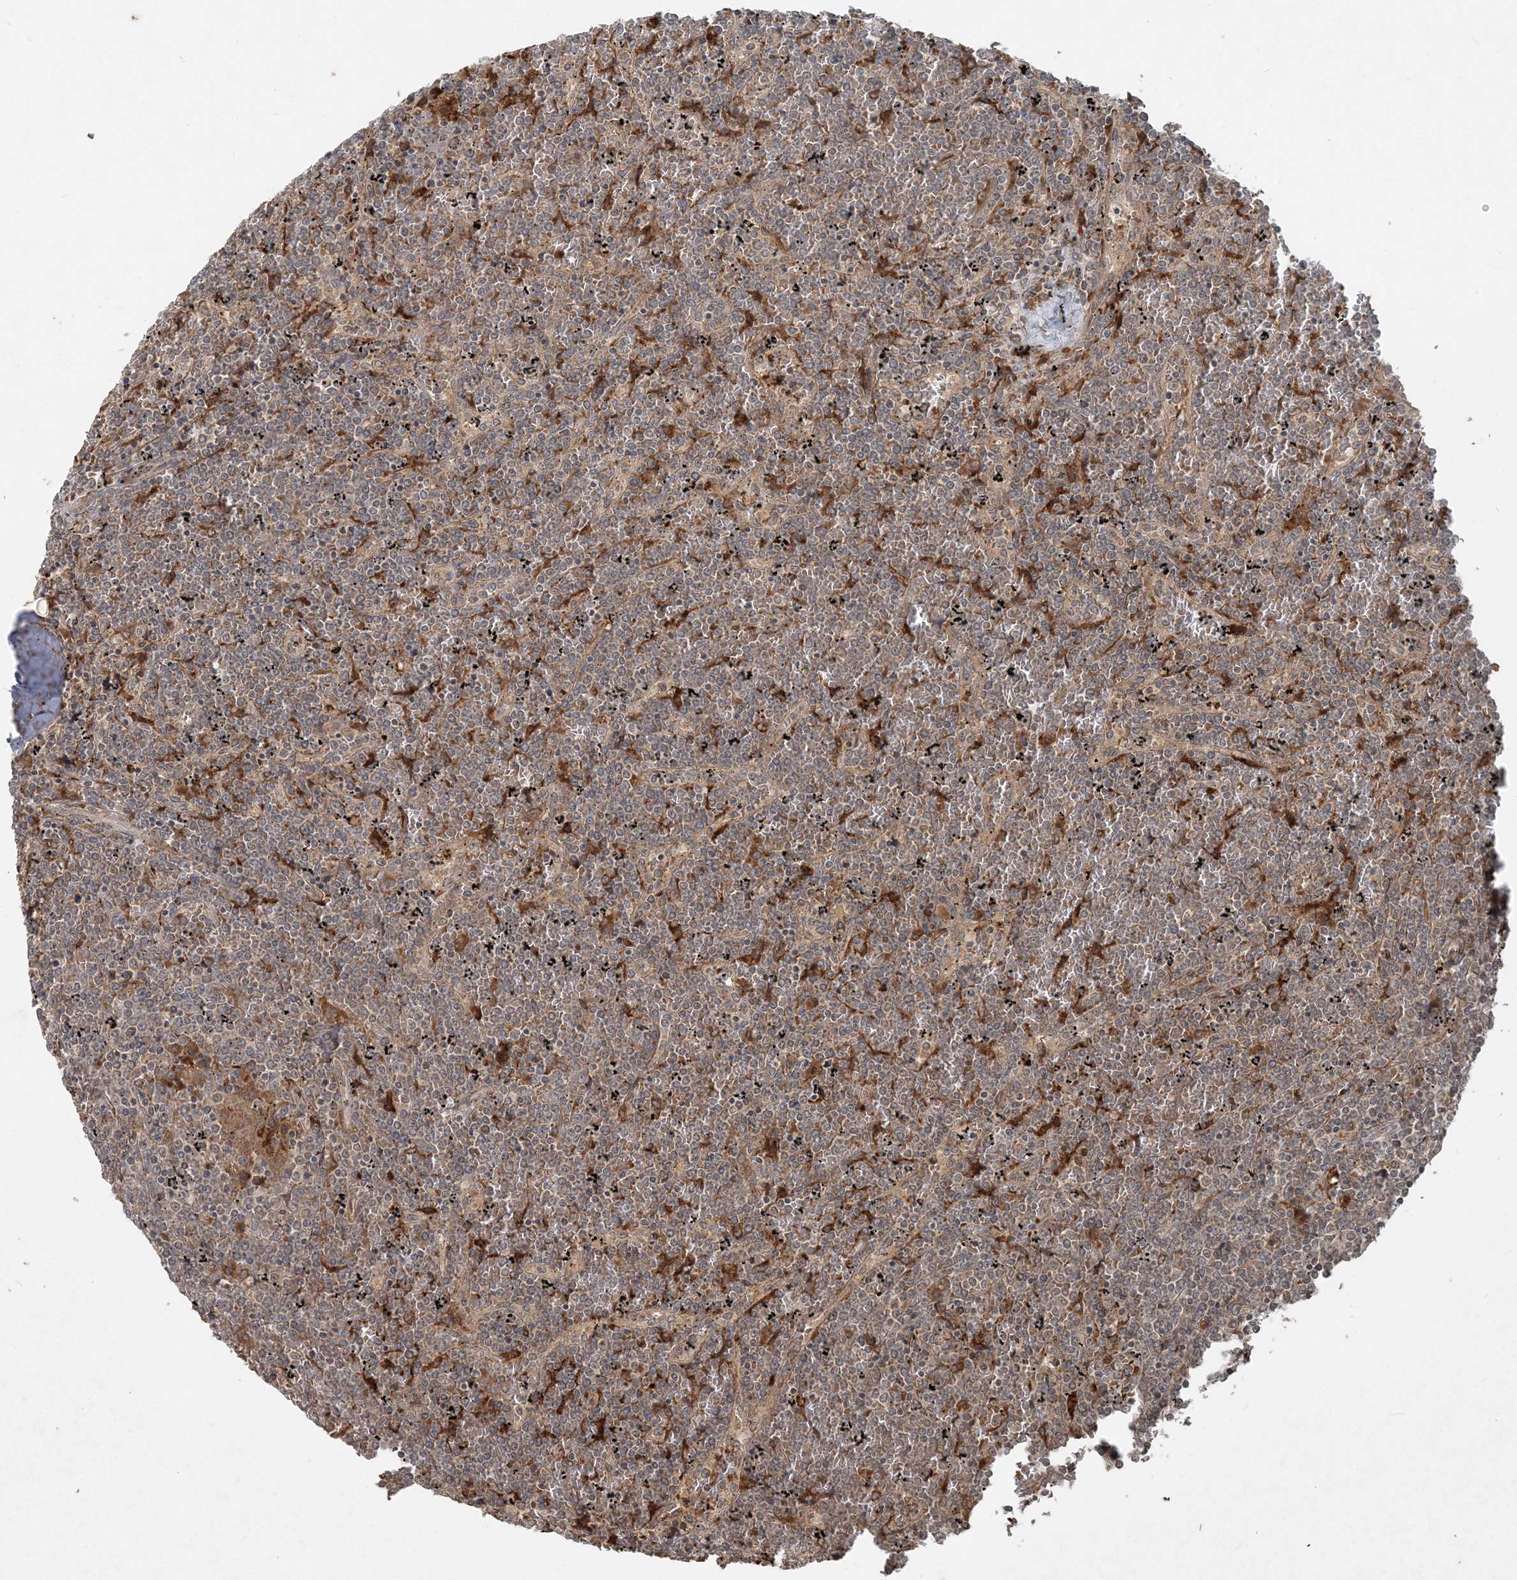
{"staining": {"intensity": "negative", "quantity": "none", "location": "none"}, "tissue": "lymphoma", "cell_type": "Tumor cells", "image_type": "cancer", "snomed": [{"axis": "morphology", "description": "Malignant lymphoma, non-Hodgkin's type, Low grade"}, {"axis": "topography", "description": "Spleen"}], "caption": "Immunohistochemistry histopathology image of neoplastic tissue: human lymphoma stained with DAB (3,3'-diaminobenzidine) exhibits no significant protein expression in tumor cells.", "gene": "NARS1", "patient": {"sex": "female", "age": 19}}